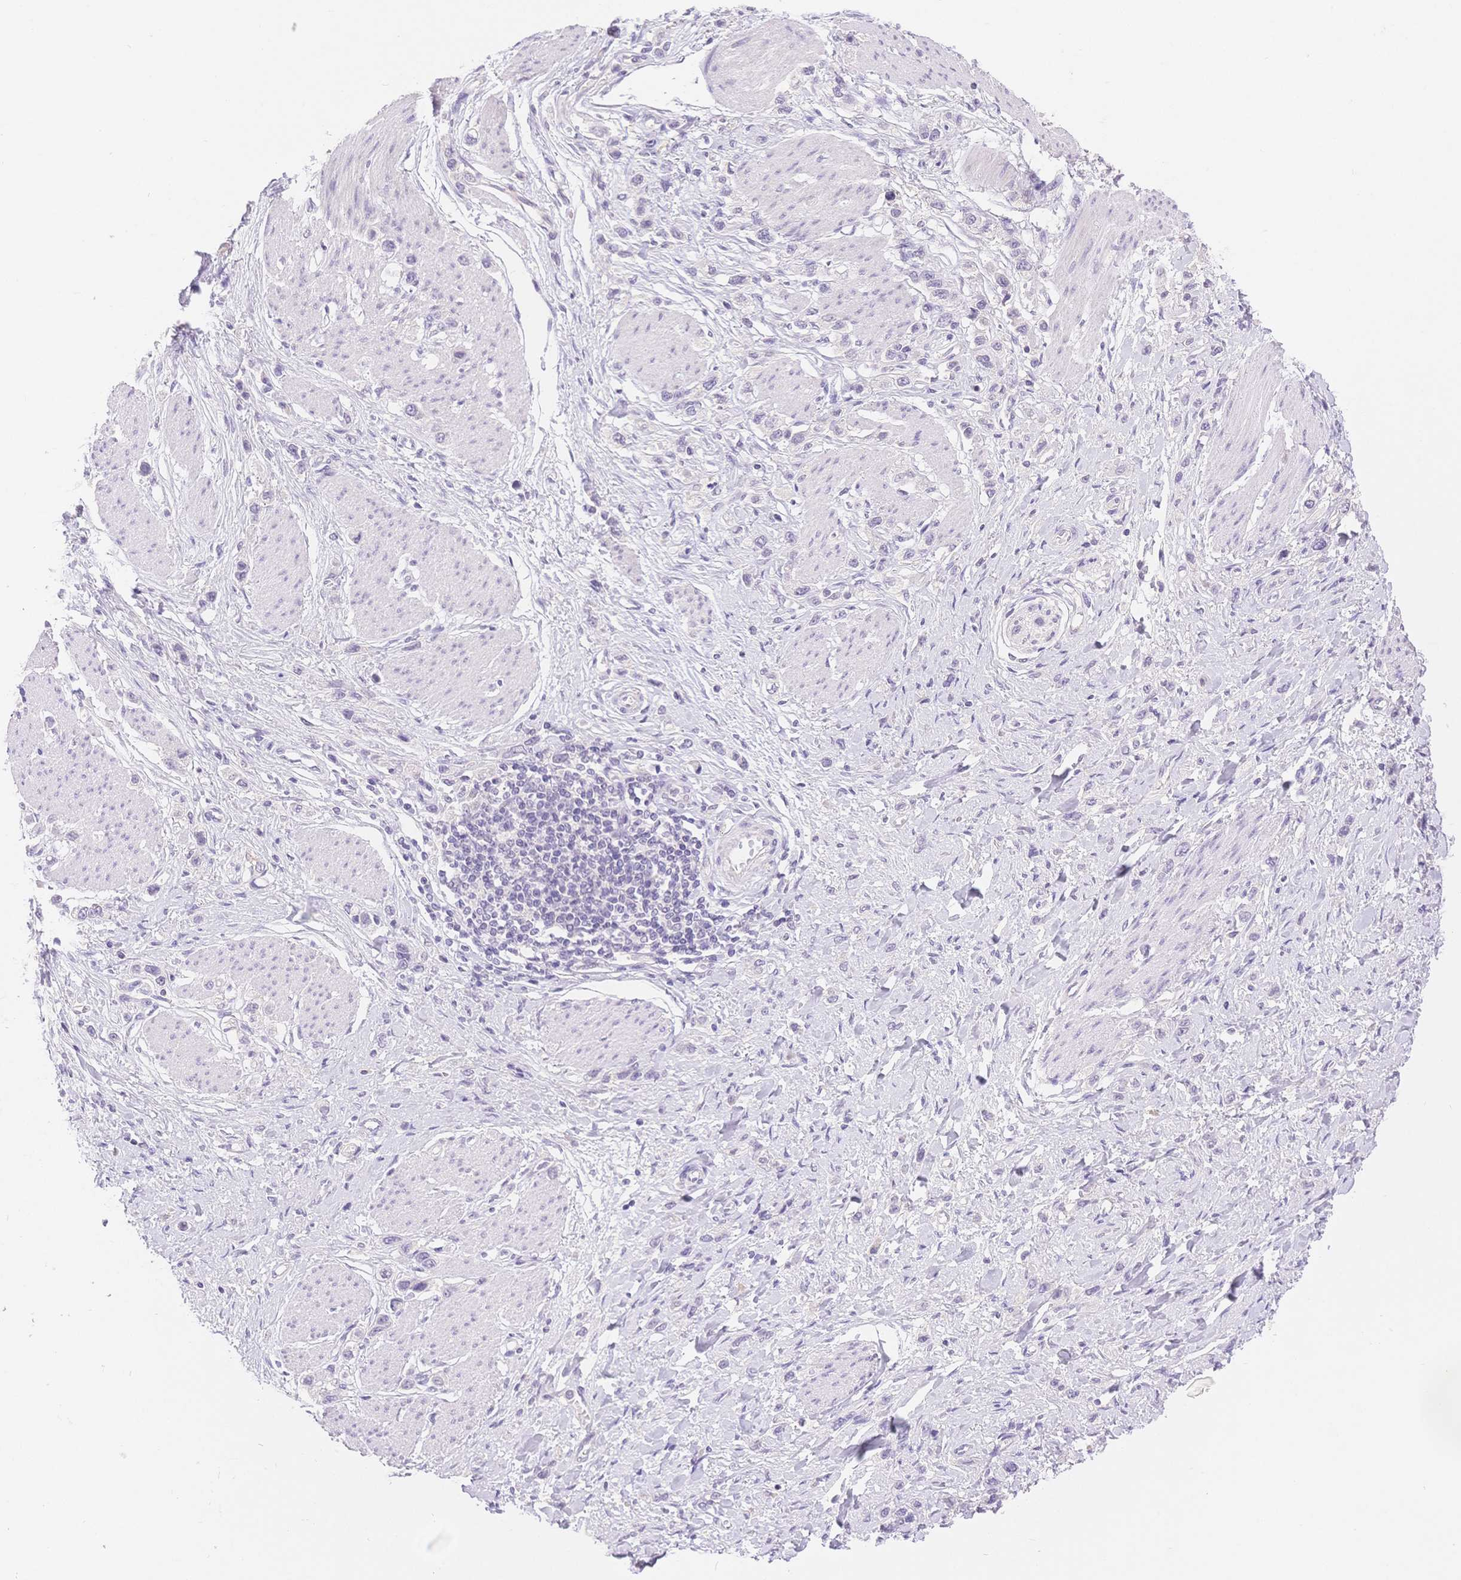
{"staining": {"intensity": "negative", "quantity": "none", "location": "none"}, "tissue": "stomach cancer", "cell_type": "Tumor cells", "image_type": "cancer", "snomed": [{"axis": "morphology", "description": "Adenocarcinoma, NOS"}, {"axis": "topography", "description": "Stomach"}], "caption": "Tumor cells are negative for protein expression in human stomach cancer.", "gene": "MYOM1", "patient": {"sex": "female", "age": 65}}